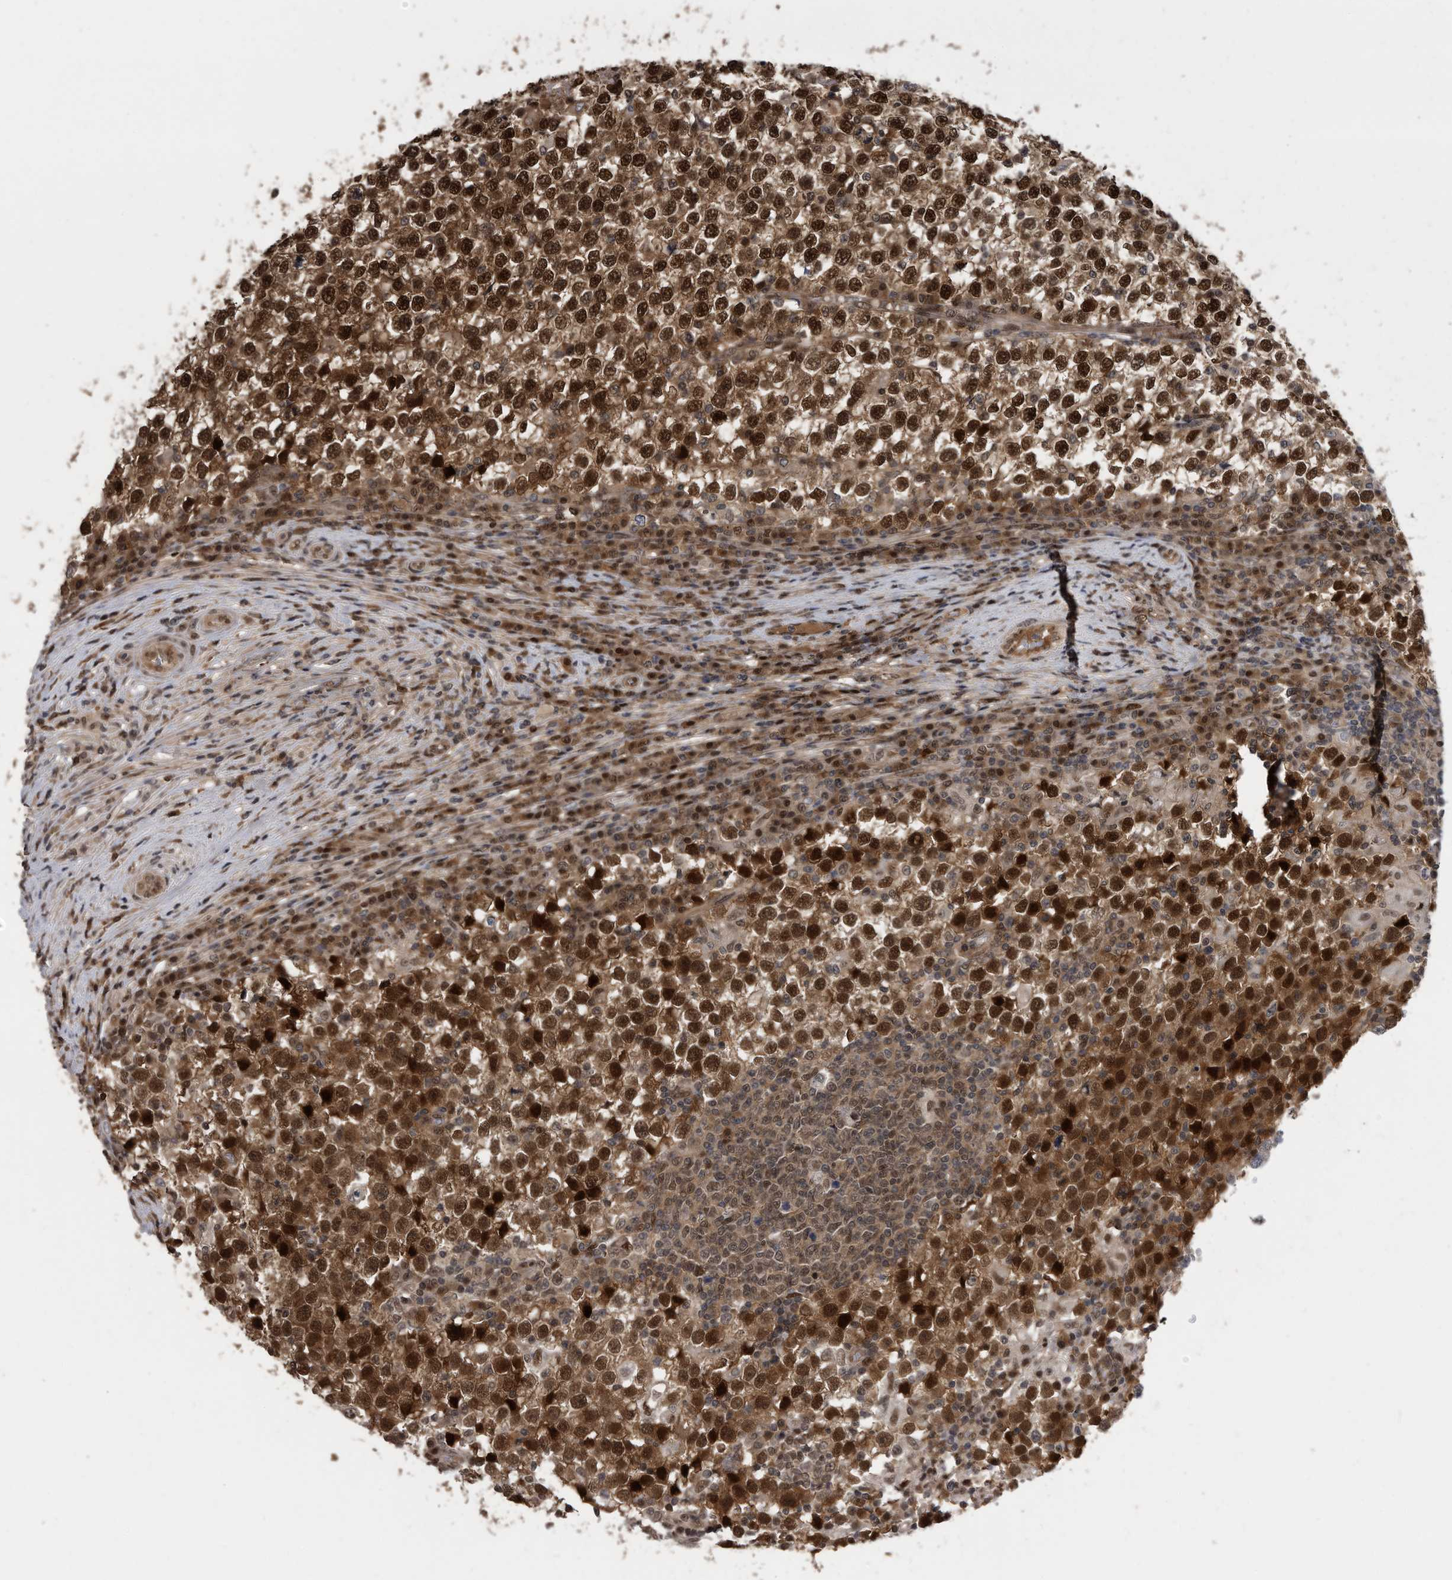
{"staining": {"intensity": "strong", "quantity": ">75%", "location": "cytoplasmic/membranous,nuclear"}, "tissue": "testis cancer", "cell_type": "Tumor cells", "image_type": "cancer", "snomed": [{"axis": "morphology", "description": "Seminoma, NOS"}, {"axis": "topography", "description": "Testis"}], "caption": "An IHC micrograph of tumor tissue is shown. Protein staining in brown labels strong cytoplasmic/membranous and nuclear positivity in testis cancer (seminoma) within tumor cells.", "gene": "RAD23B", "patient": {"sex": "male", "age": 65}}